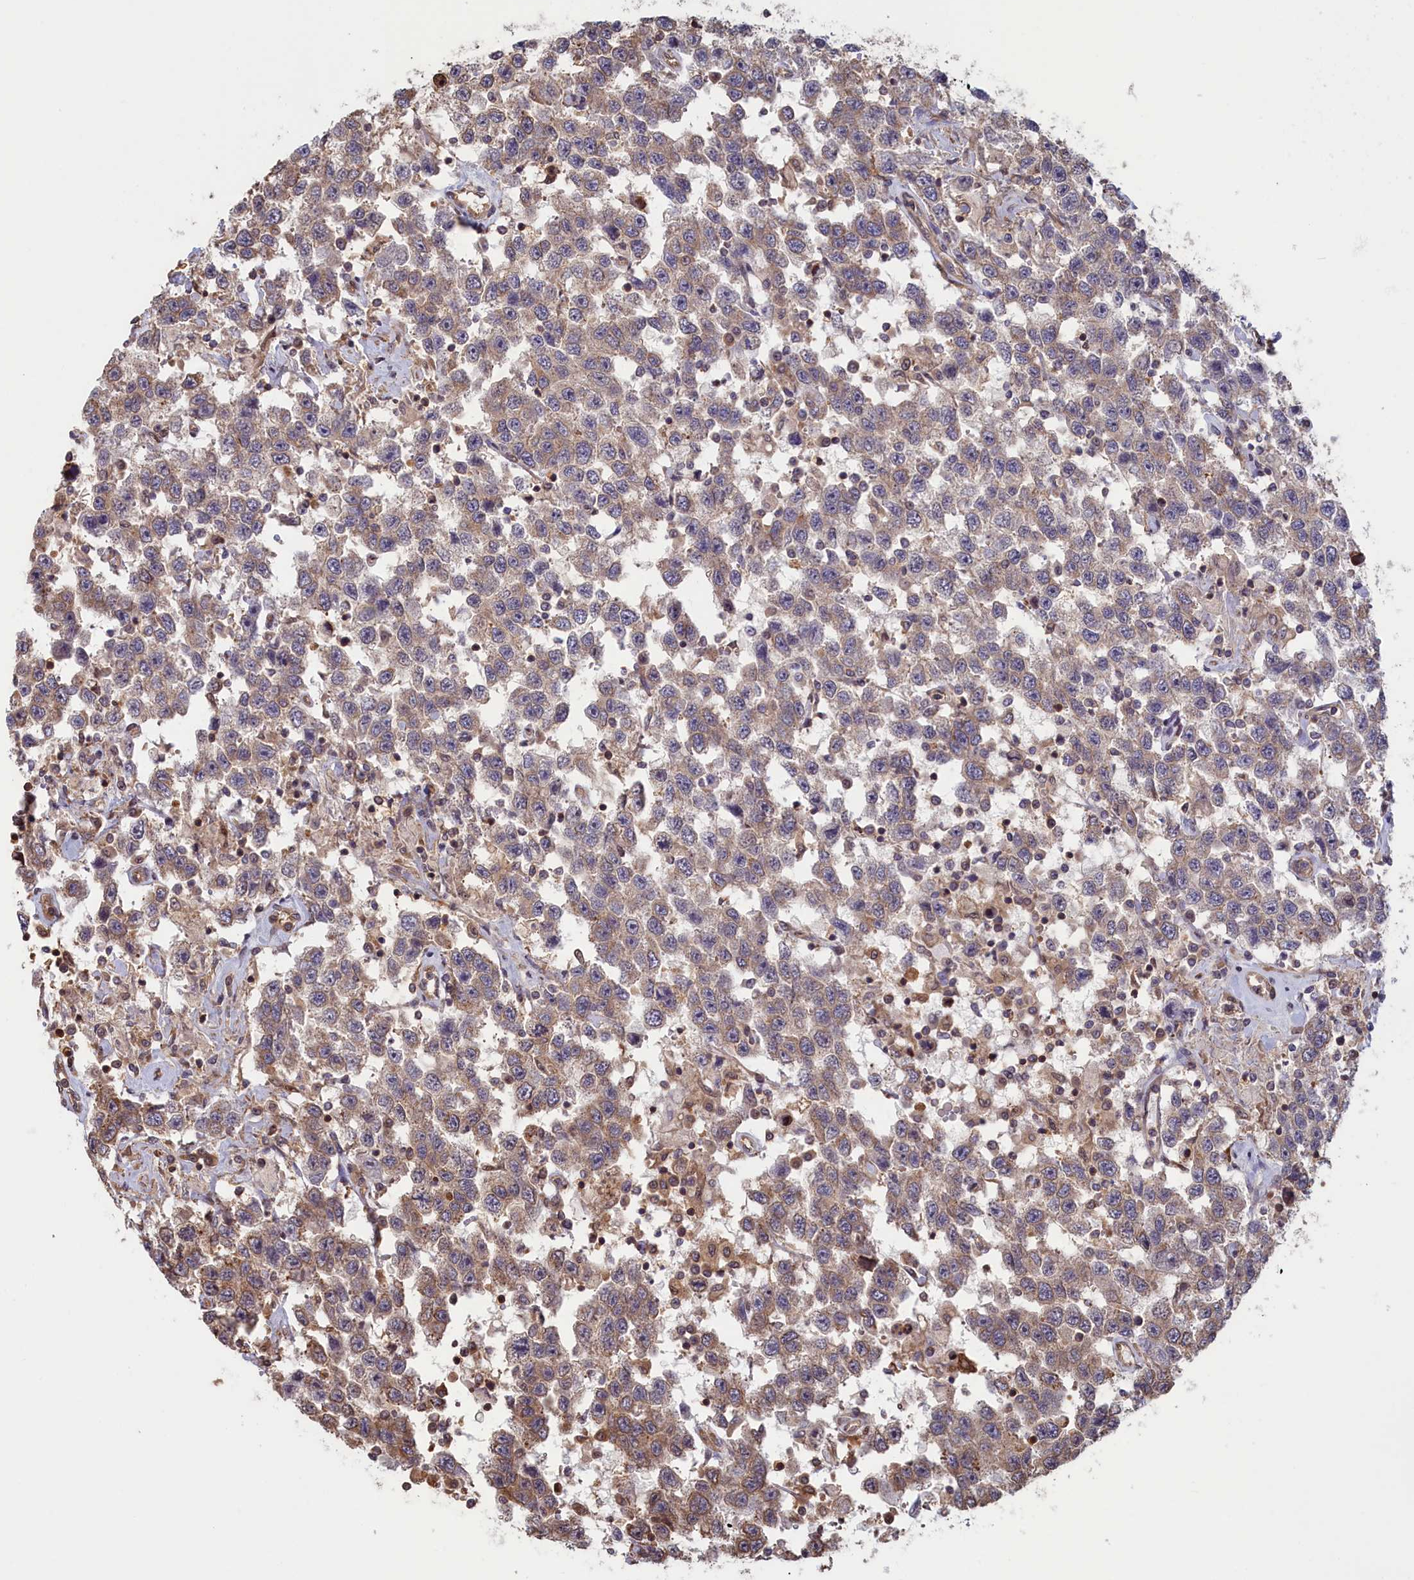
{"staining": {"intensity": "weak", "quantity": "25%-75%", "location": "cytoplasmic/membranous"}, "tissue": "testis cancer", "cell_type": "Tumor cells", "image_type": "cancer", "snomed": [{"axis": "morphology", "description": "Seminoma, NOS"}, {"axis": "topography", "description": "Testis"}], "caption": "The image demonstrates immunohistochemical staining of testis cancer. There is weak cytoplasmic/membranous positivity is seen in about 25%-75% of tumor cells. The staining was performed using DAB, with brown indicating positive protein expression. Nuclei are stained blue with hematoxylin.", "gene": "RILPL1", "patient": {"sex": "male", "age": 41}}